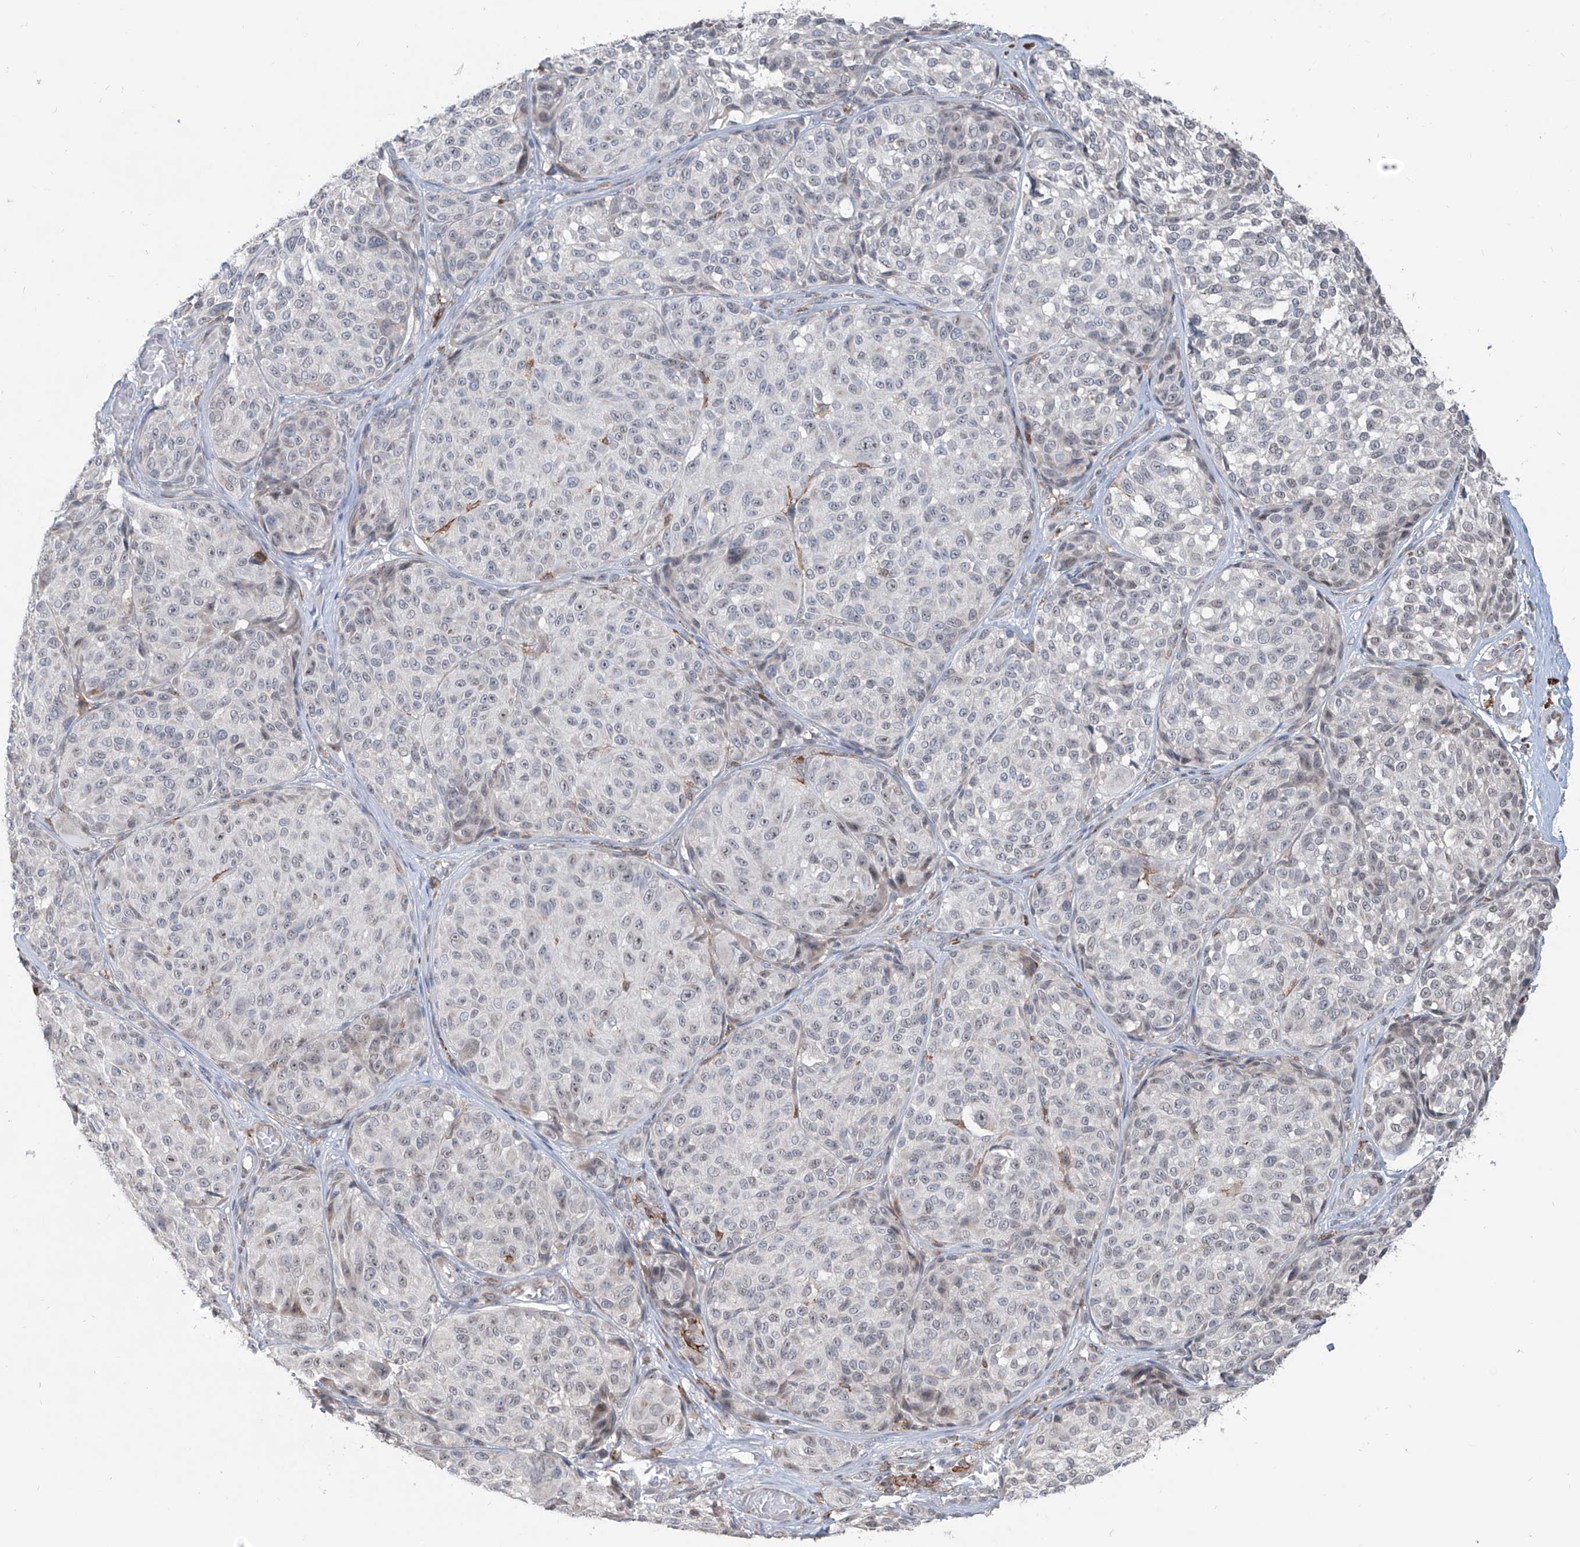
{"staining": {"intensity": "weak", "quantity": "<25%", "location": "nuclear"}, "tissue": "melanoma", "cell_type": "Tumor cells", "image_type": "cancer", "snomed": [{"axis": "morphology", "description": "Malignant melanoma, NOS"}, {"axis": "topography", "description": "Skin"}], "caption": "Tumor cells show no significant staining in melanoma.", "gene": "ZBTB48", "patient": {"sex": "male", "age": 83}}